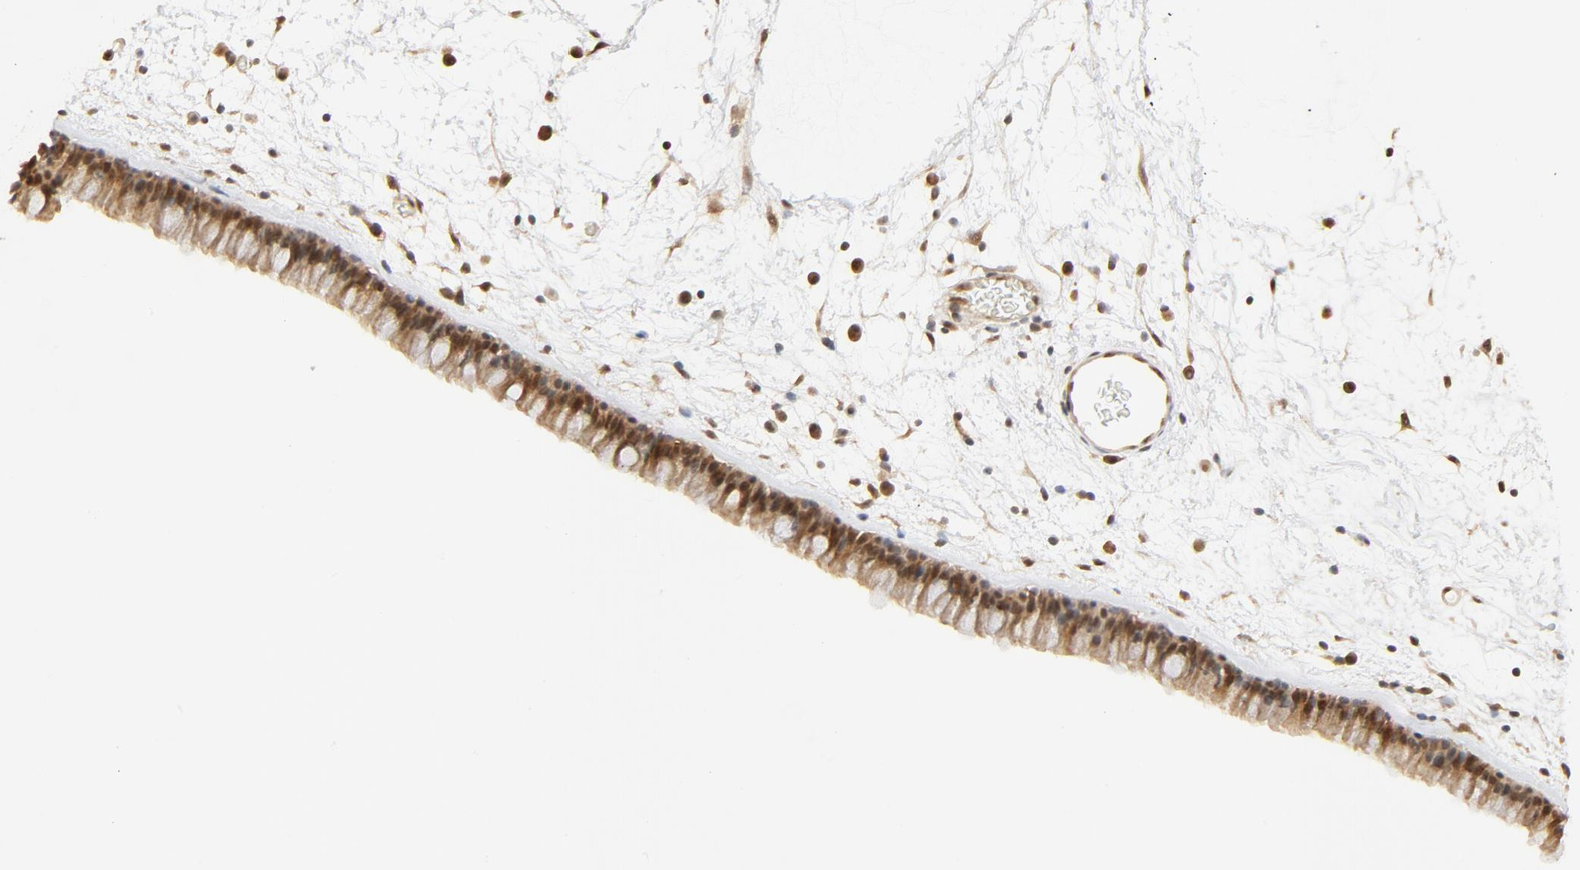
{"staining": {"intensity": "strong", "quantity": "25%-75%", "location": "cytoplasmic/membranous,nuclear"}, "tissue": "nasopharynx", "cell_type": "Respiratory epithelial cells", "image_type": "normal", "snomed": [{"axis": "morphology", "description": "Normal tissue, NOS"}, {"axis": "morphology", "description": "Inflammation, NOS"}, {"axis": "topography", "description": "Nasopharynx"}], "caption": "Protein analysis of benign nasopharynx displays strong cytoplasmic/membranous,nuclear positivity in approximately 25%-75% of respiratory epithelial cells.", "gene": "NEDD8", "patient": {"sex": "male", "age": 48}}